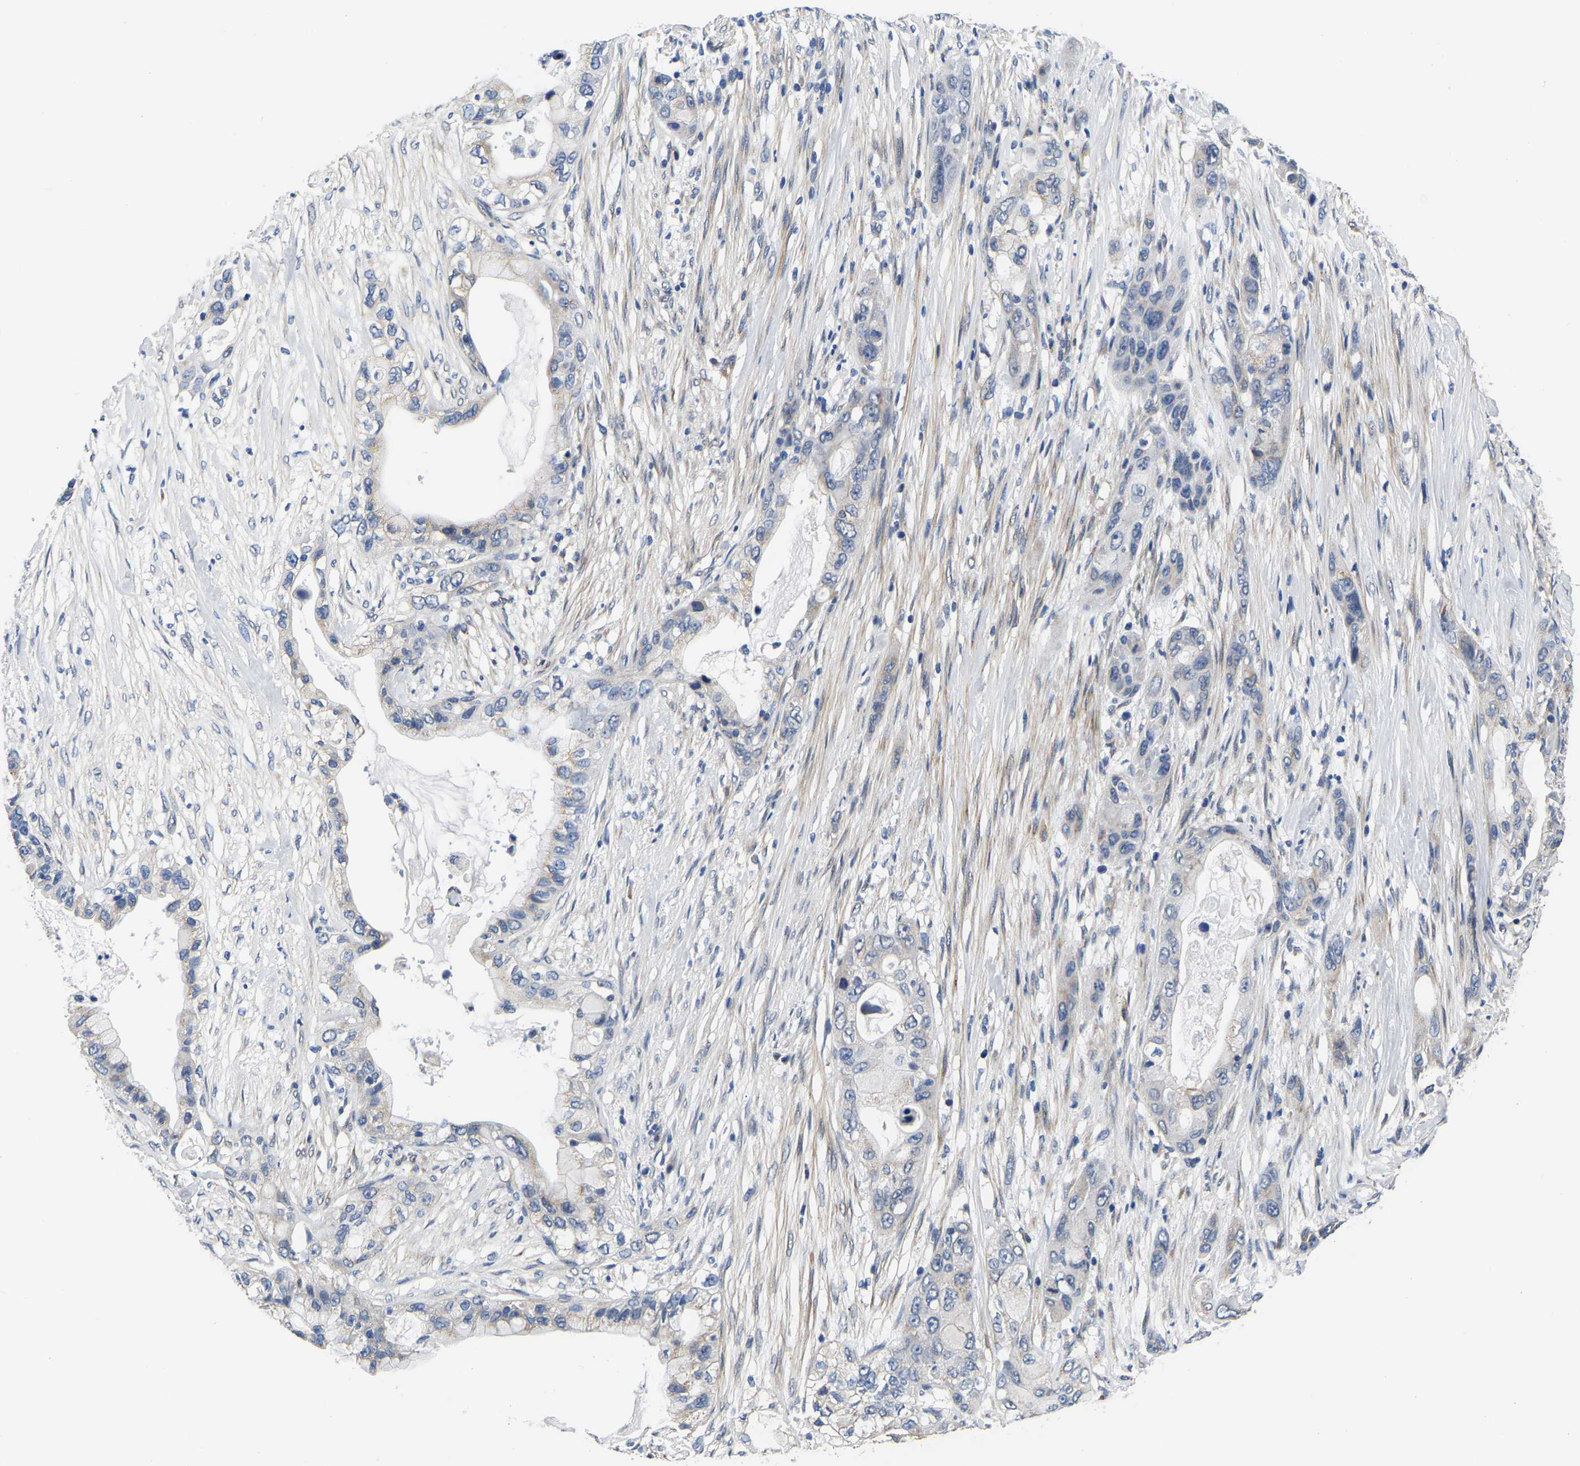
{"staining": {"intensity": "negative", "quantity": "none", "location": "none"}, "tissue": "pancreatic cancer", "cell_type": "Tumor cells", "image_type": "cancer", "snomed": [{"axis": "morphology", "description": "Adenocarcinoma, NOS"}, {"axis": "topography", "description": "Pancreas"}], "caption": "High magnification brightfield microscopy of adenocarcinoma (pancreatic) stained with DAB (brown) and counterstained with hematoxylin (blue): tumor cells show no significant staining. (Brightfield microscopy of DAB (3,3'-diaminobenzidine) IHC at high magnification).", "gene": "PDLIM7", "patient": {"sex": "male", "age": 53}}